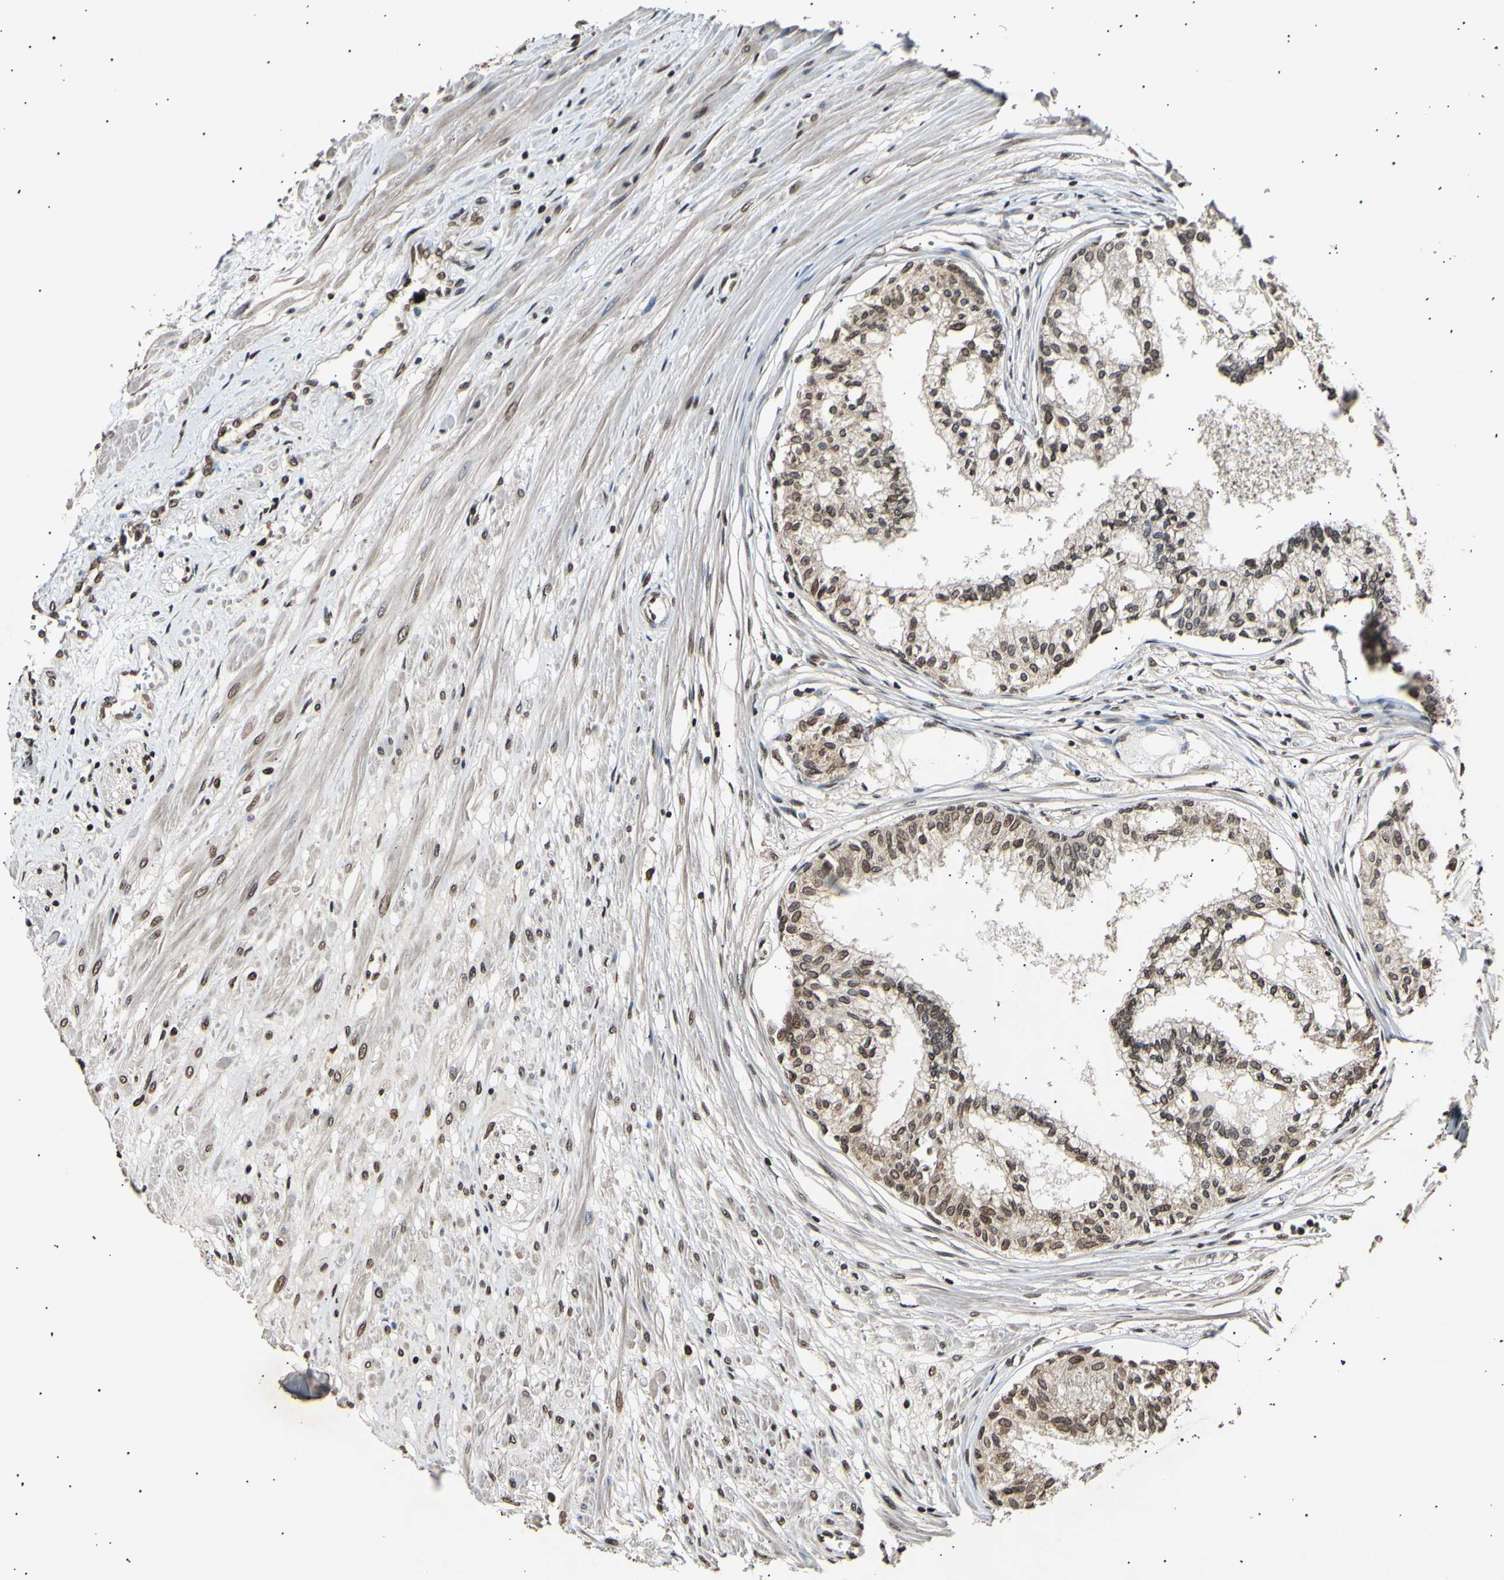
{"staining": {"intensity": "moderate", "quantity": ">75%", "location": "cytoplasmic/membranous,nuclear"}, "tissue": "prostate", "cell_type": "Glandular cells", "image_type": "normal", "snomed": [{"axis": "morphology", "description": "Normal tissue, NOS"}, {"axis": "topography", "description": "Prostate"}, {"axis": "topography", "description": "Seminal veicle"}], "caption": "Approximately >75% of glandular cells in unremarkable prostate show moderate cytoplasmic/membranous,nuclear protein staining as visualized by brown immunohistochemical staining.", "gene": "ANAPC7", "patient": {"sex": "male", "age": 60}}